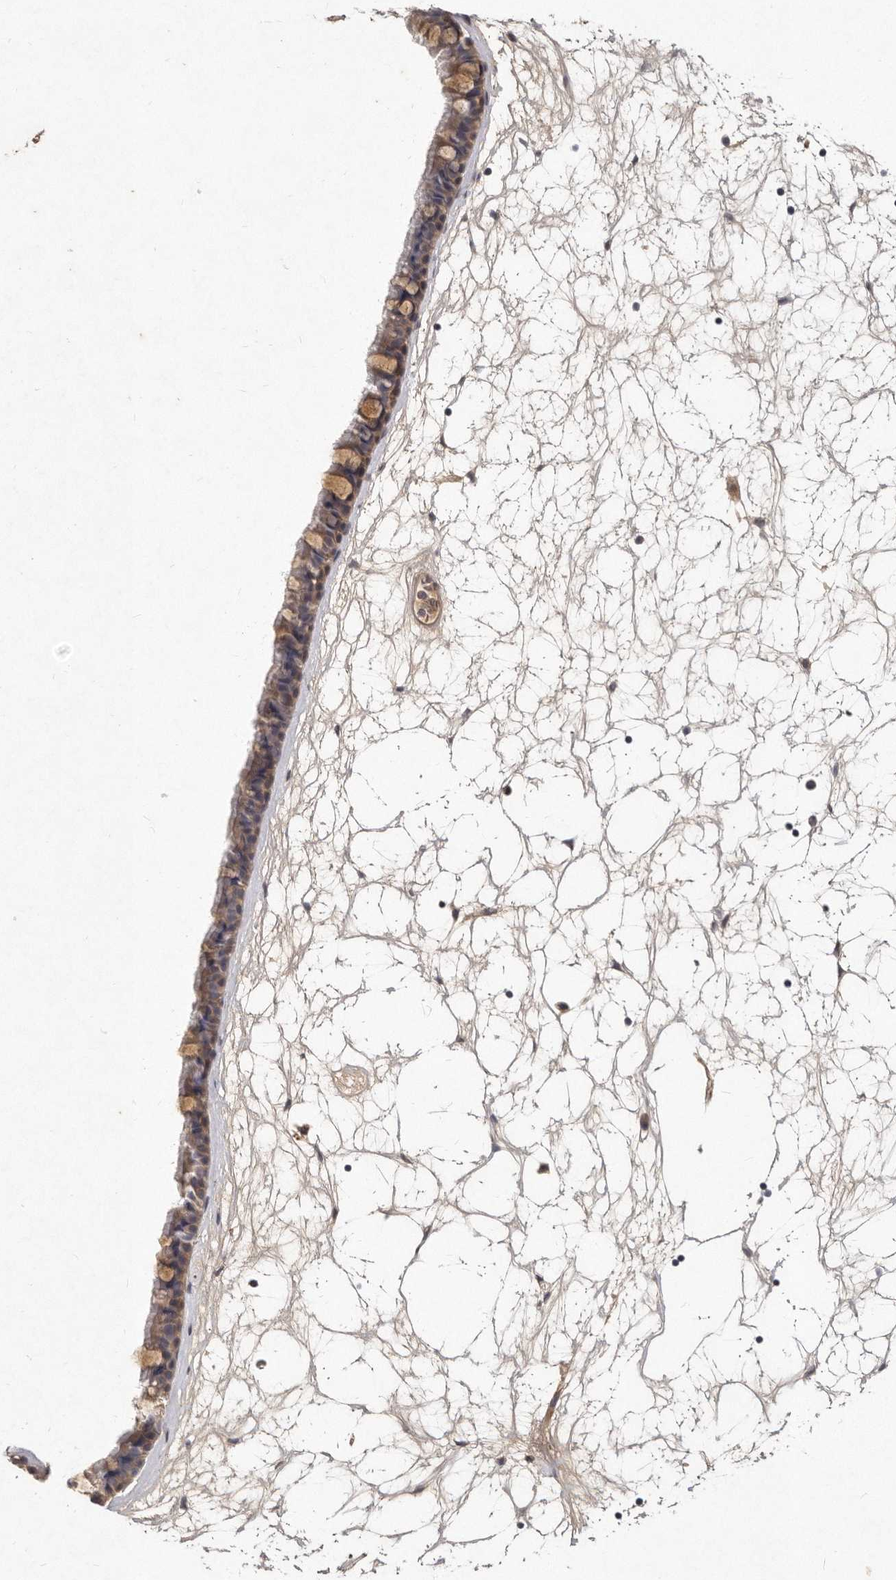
{"staining": {"intensity": "weak", "quantity": "25%-75%", "location": "cytoplasmic/membranous"}, "tissue": "nasopharynx", "cell_type": "Respiratory epithelial cells", "image_type": "normal", "snomed": [{"axis": "morphology", "description": "Normal tissue, NOS"}, {"axis": "topography", "description": "Nasopharynx"}], "caption": "About 25%-75% of respiratory epithelial cells in unremarkable nasopharynx display weak cytoplasmic/membranous protein positivity as visualized by brown immunohistochemical staining.", "gene": "SLC22A1", "patient": {"sex": "male", "age": 64}}